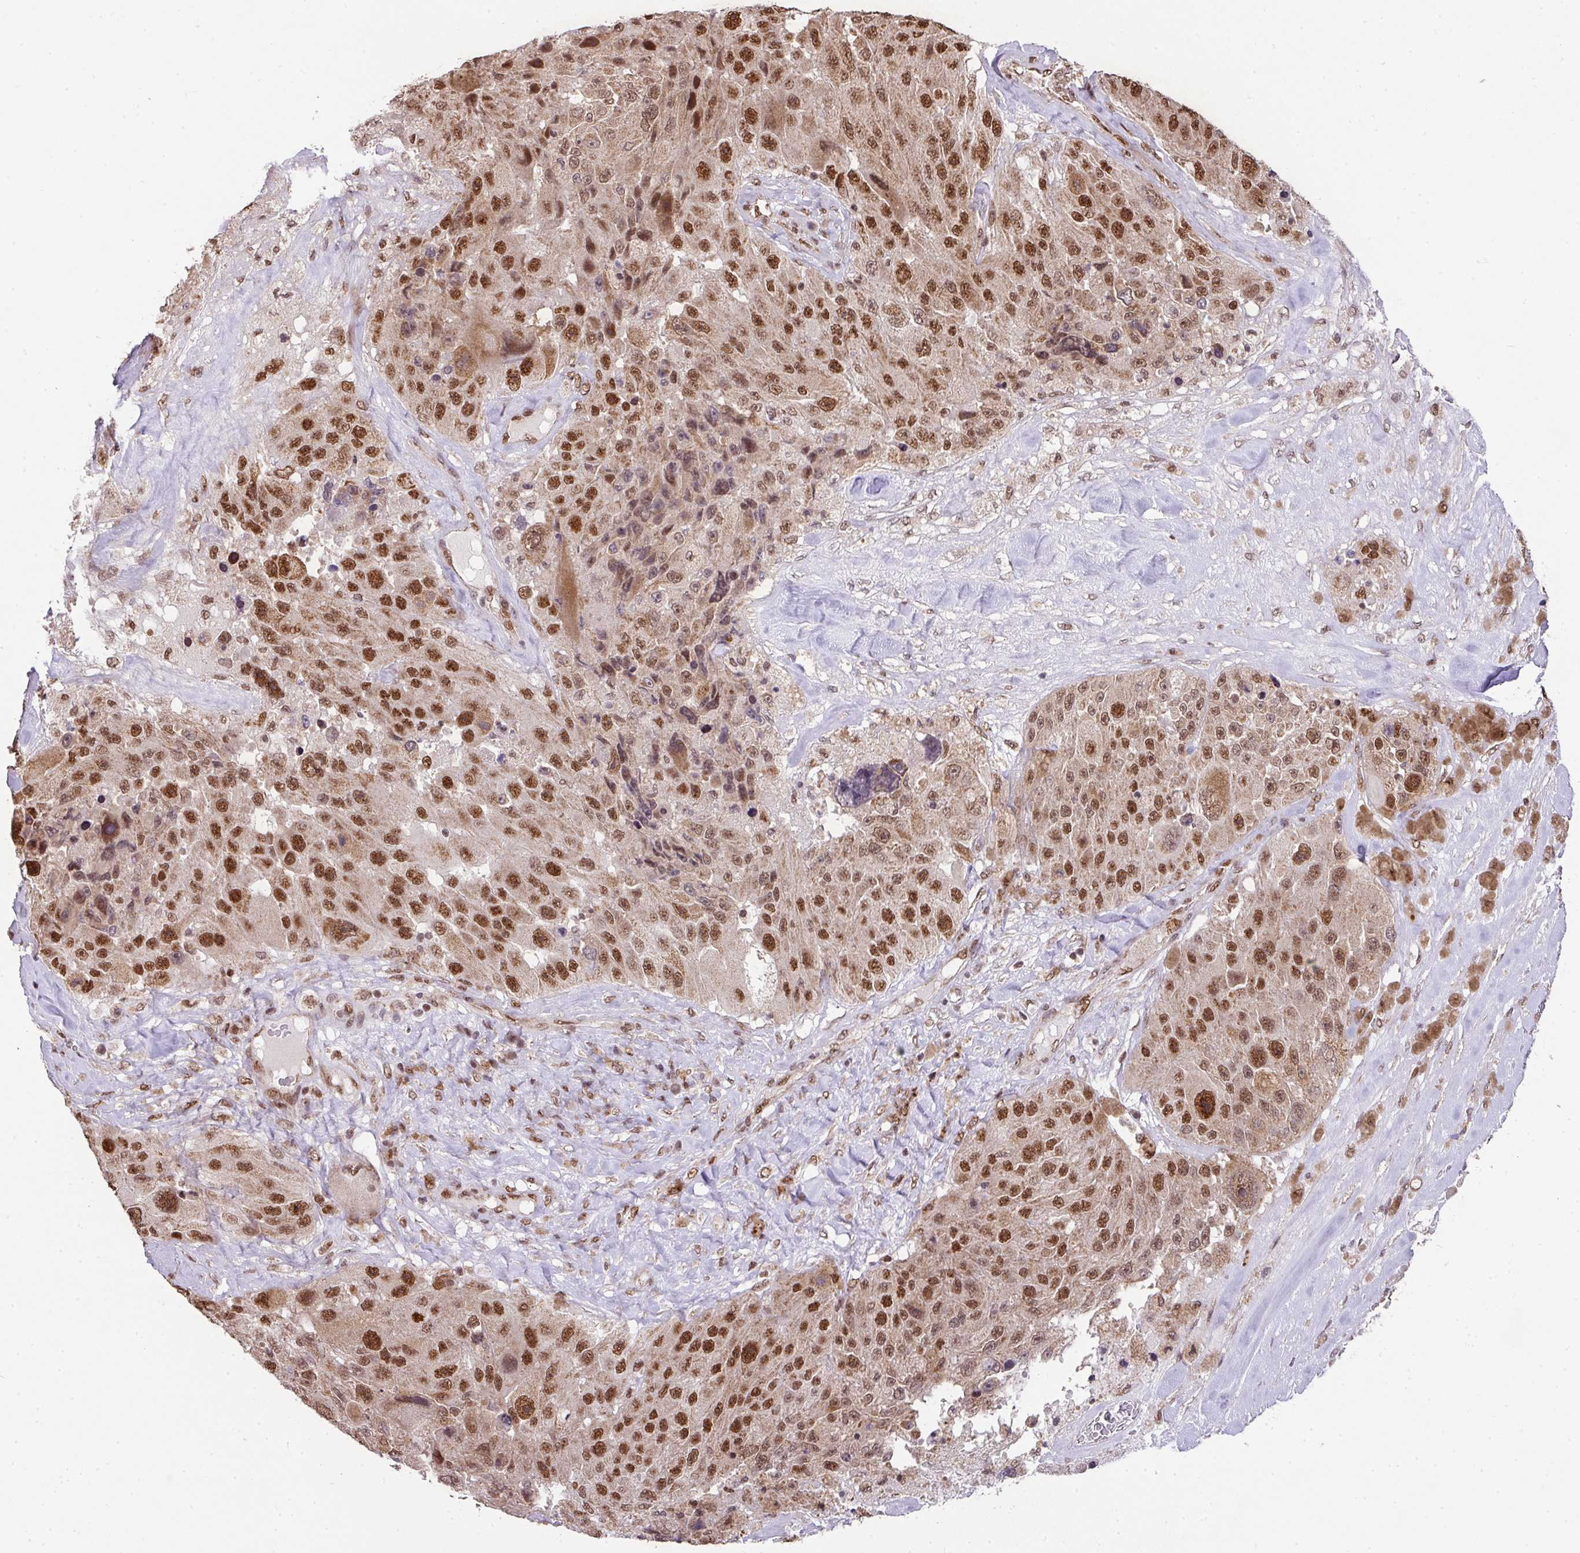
{"staining": {"intensity": "moderate", "quantity": ">75%", "location": "nuclear"}, "tissue": "melanoma", "cell_type": "Tumor cells", "image_type": "cancer", "snomed": [{"axis": "morphology", "description": "Malignant melanoma, Metastatic site"}, {"axis": "topography", "description": "Lymph node"}], "caption": "Tumor cells show moderate nuclear staining in about >75% of cells in malignant melanoma (metastatic site). The protein is shown in brown color, while the nuclei are stained blue.", "gene": "PLK1", "patient": {"sex": "male", "age": 62}}